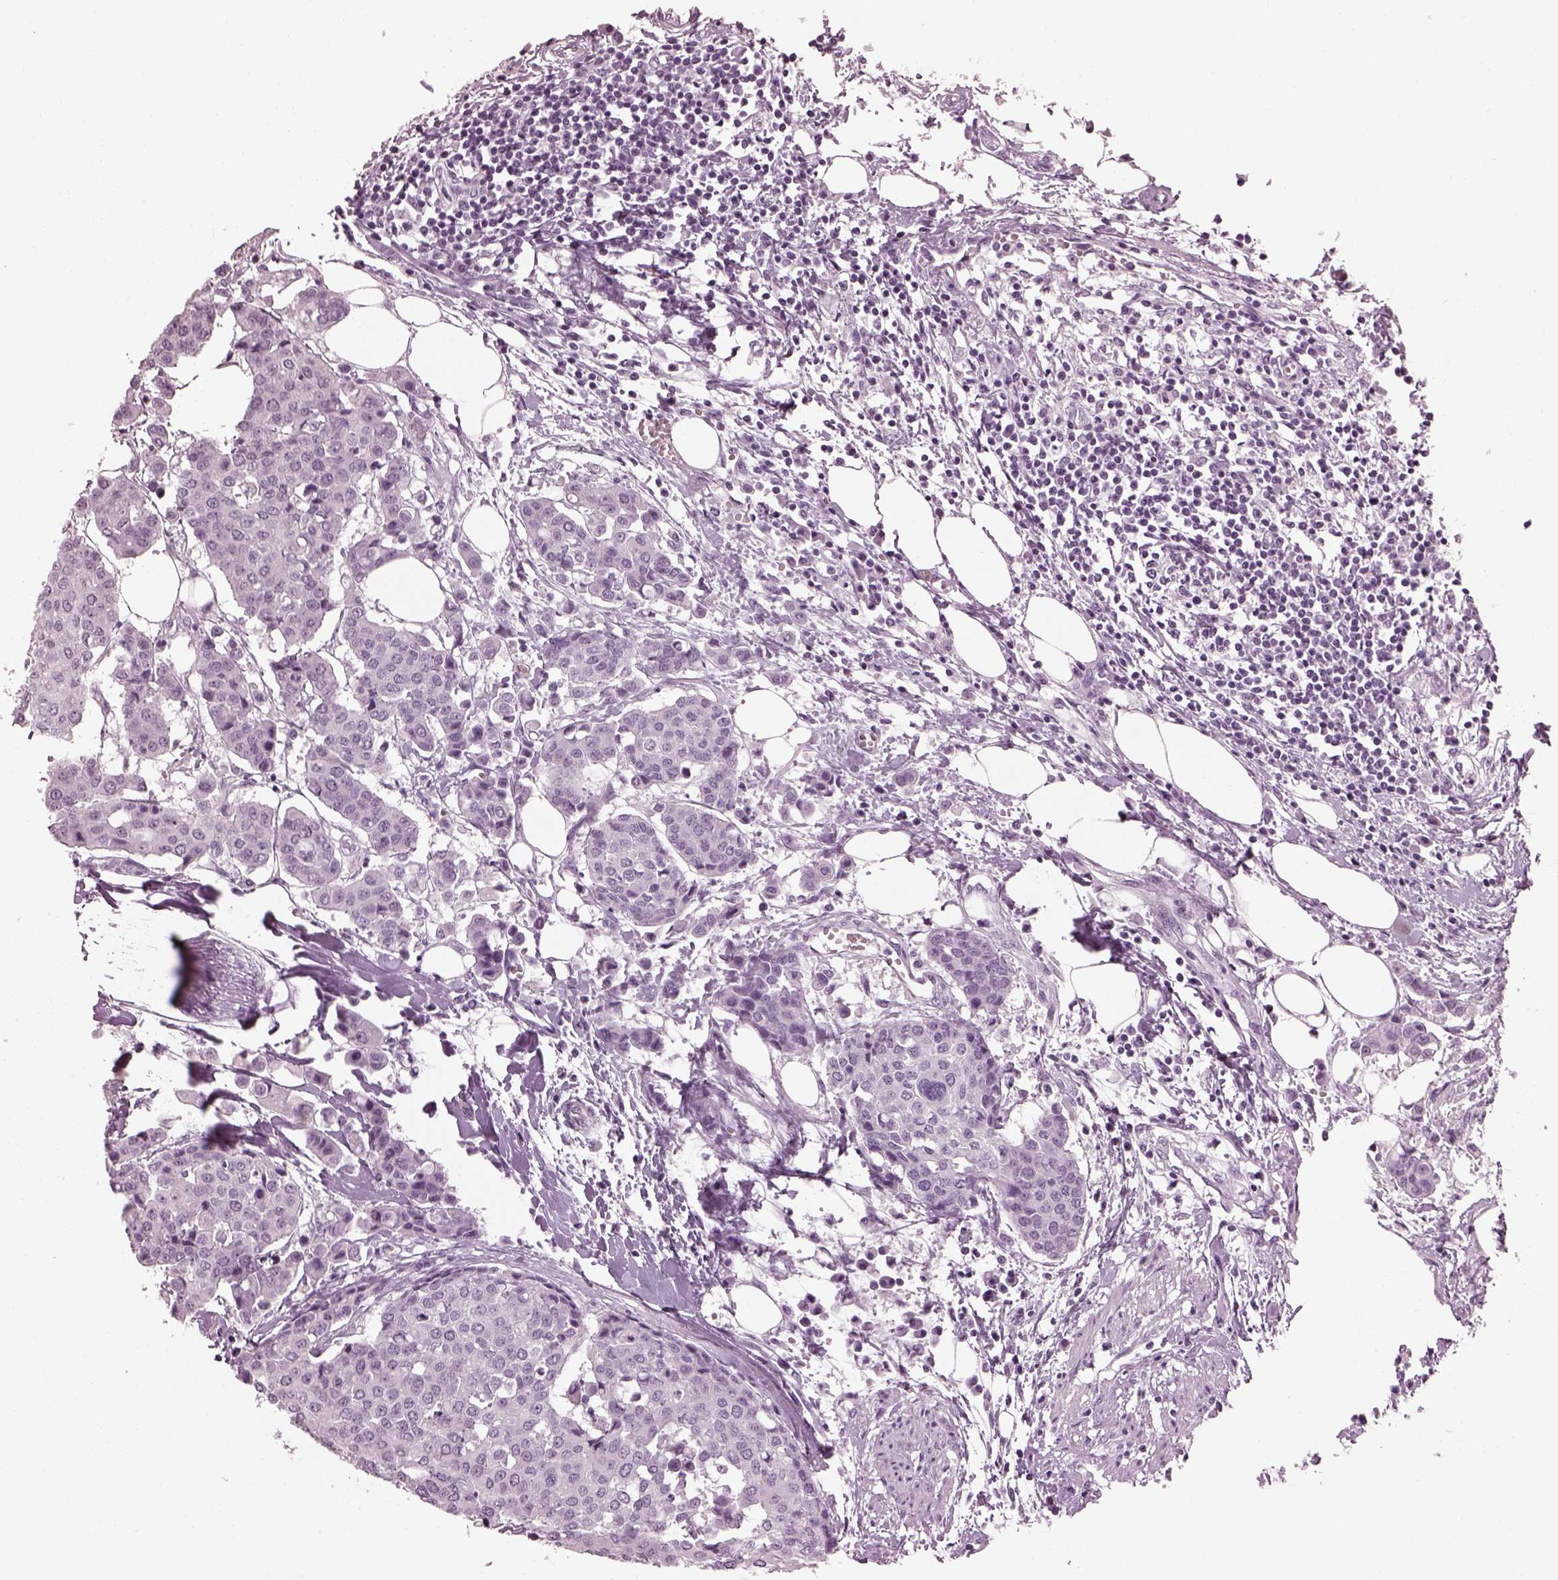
{"staining": {"intensity": "negative", "quantity": "none", "location": "none"}, "tissue": "carcinoid", "cell_type": "Tumor cells", "image_type": "cancer", "snomed": [{"axis": "morphology", "description": "Carcinoid, malignant, NOS"}, {"axis": "topography", "description": "Colon"}], "caption": "Immunohistochemical staining of human carcinoid shows no significant expression in tumor cells. (DAB (3,3'-diaminobenzidine) immunohistochemistry, high magnification).", "gene": "ADGRG2", "patient": {"sex": "male", "age": 81}}